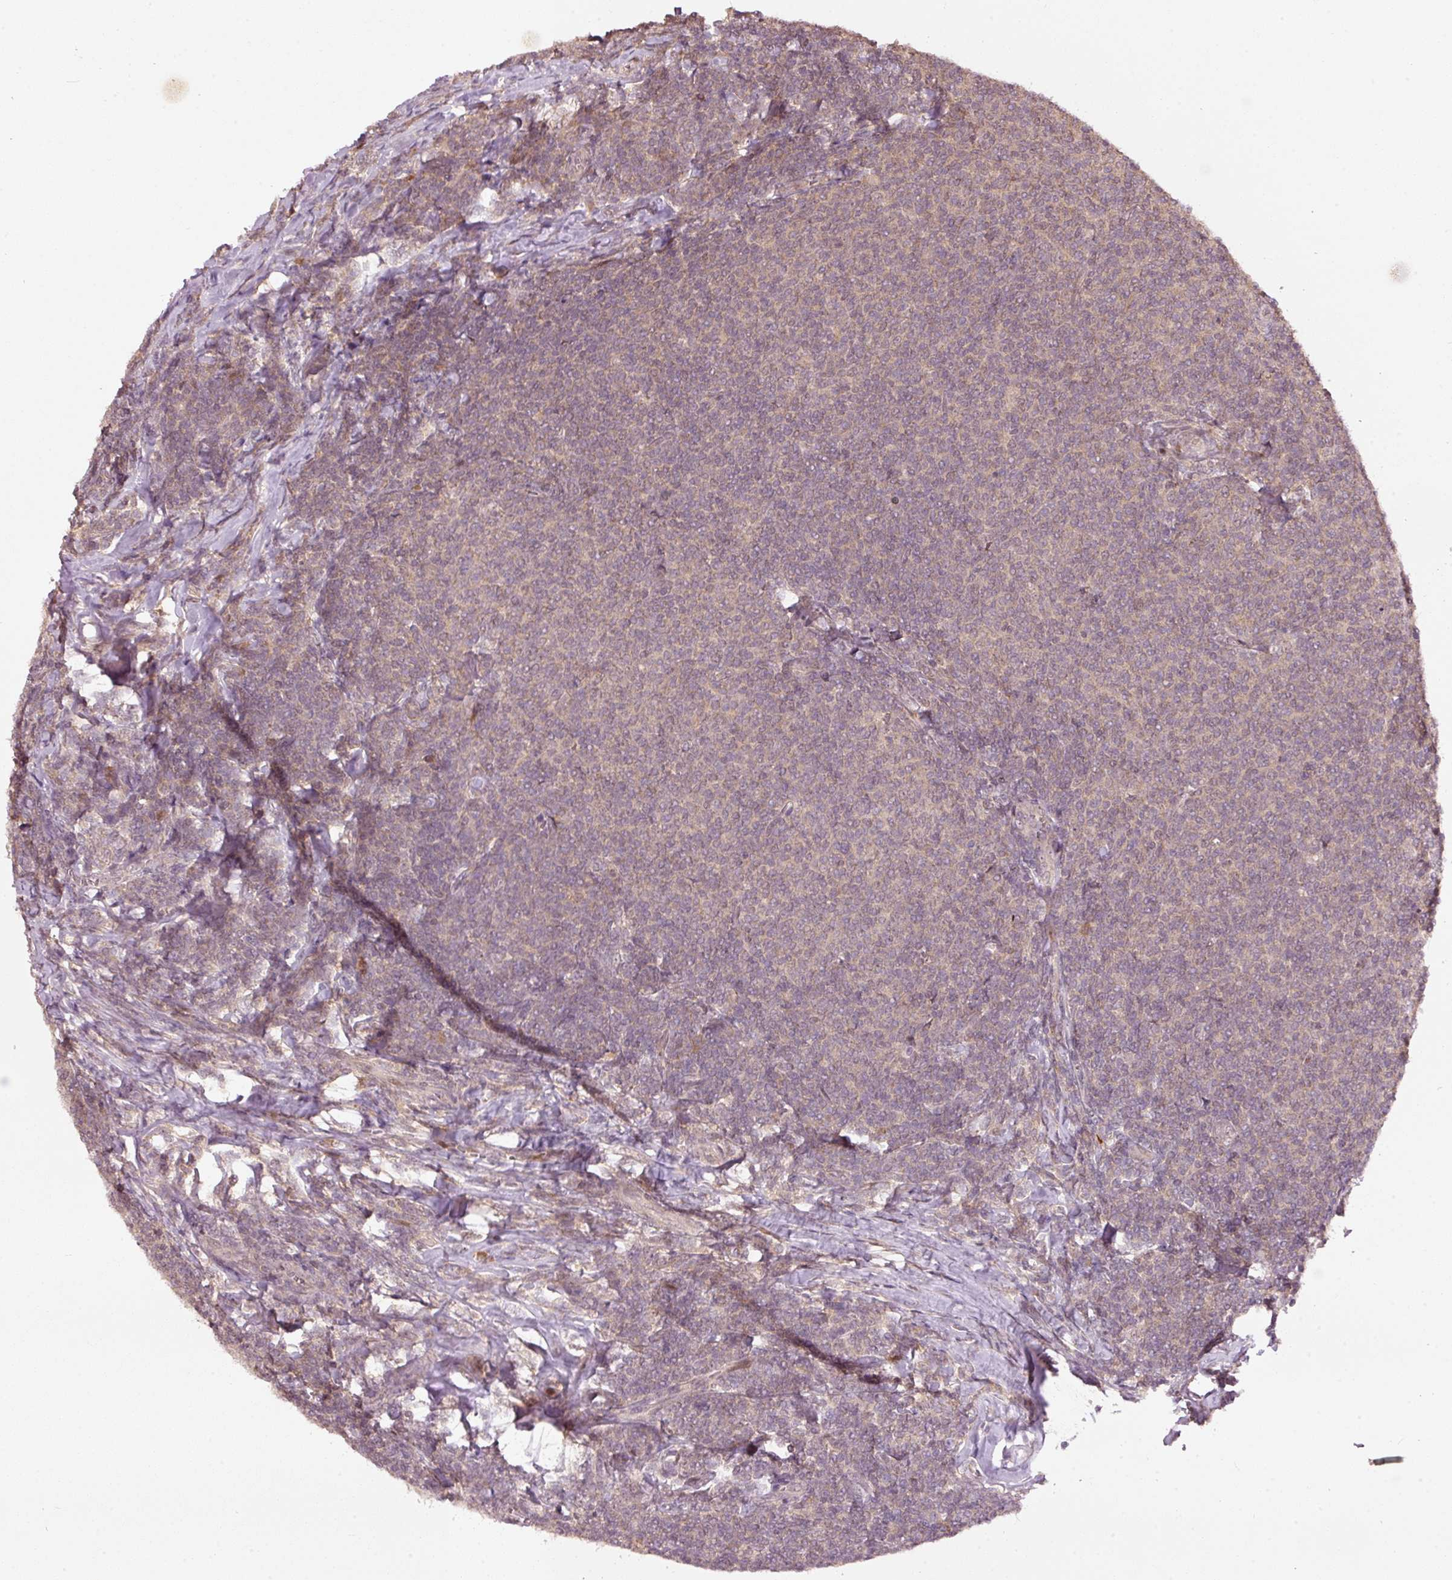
{"staining": {"intensity": "negative", "quantity": "none", "location": "none"}, "tissue": "lymphoma", "cell_type": "Tumor cells", "image_type": "cancer", "snomed": [{"axis": "morphology", "description": "Malignant lymphoma, non-Hodgkin's type, Low grade"}, {"axis": "topography", "description": "Lymph node"}], "caption": "This photomicrograph is of lymphoma stained with immunohistochemistry to label a protein in brown with the nuclei are counter-stained blue. There is no staining in tumor cells.", "gene": "PCDHB1", "patient": {"sex": "male", "age": 52}}